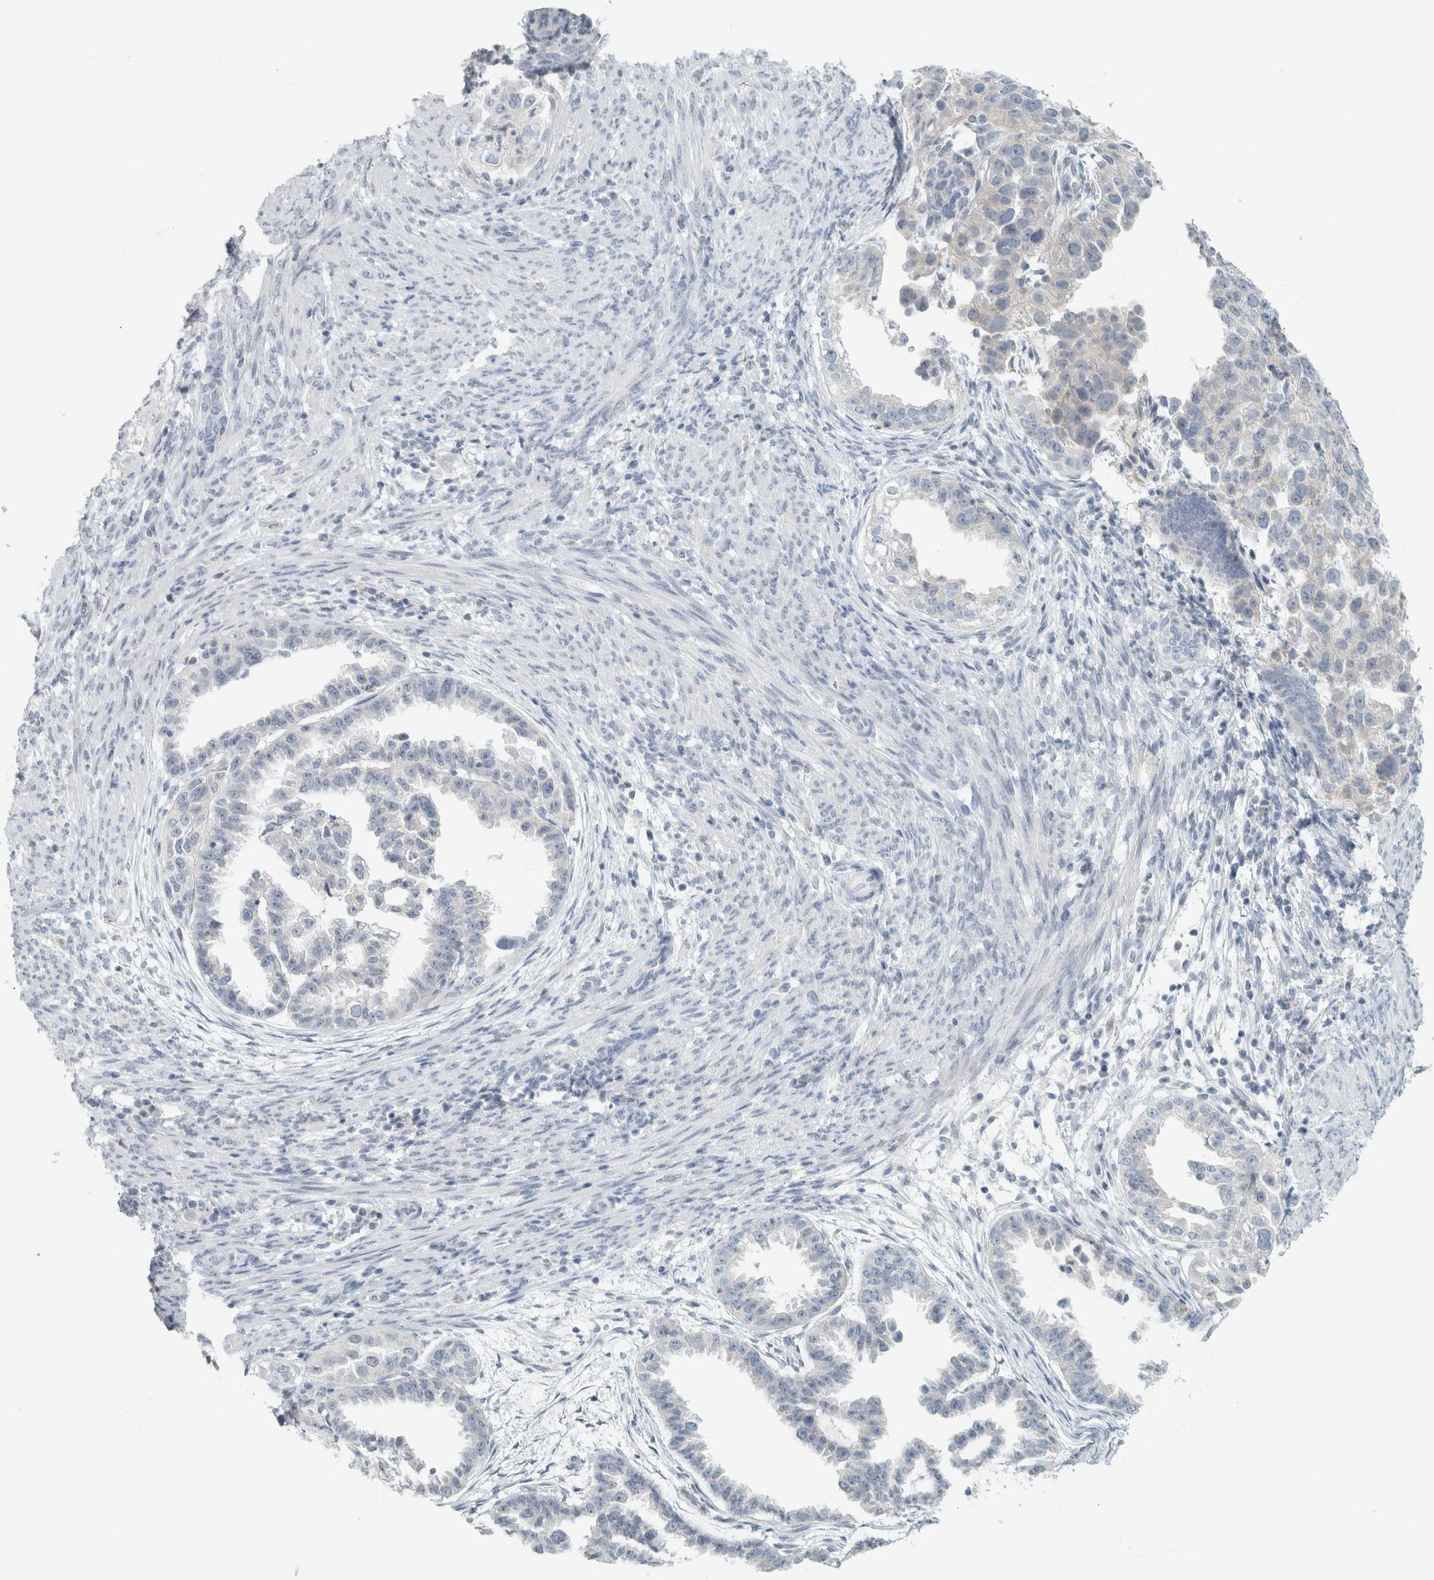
{"staining": {"intensity": "negative", "quantity": "none", "location": "none"}, "tissue": "endometrial cancer", "cell_type": "Tumor cells", "image_type": "cancer", "snomed": [{"axis": "morphology", "description": "Adenocarcinoma, NOS"}, {"axis": "topography", "description": "Endometrium"}], "caption": "The immunohistochemistry photomicrograph has no significant positivity in tumor cells of adenocarcinoma (endometrial) tissue. (Brightfield microscopy of DAB IHC at high magnification).", "gene": "TRIT1", "patient": {"sex": "female", "age": 85}}